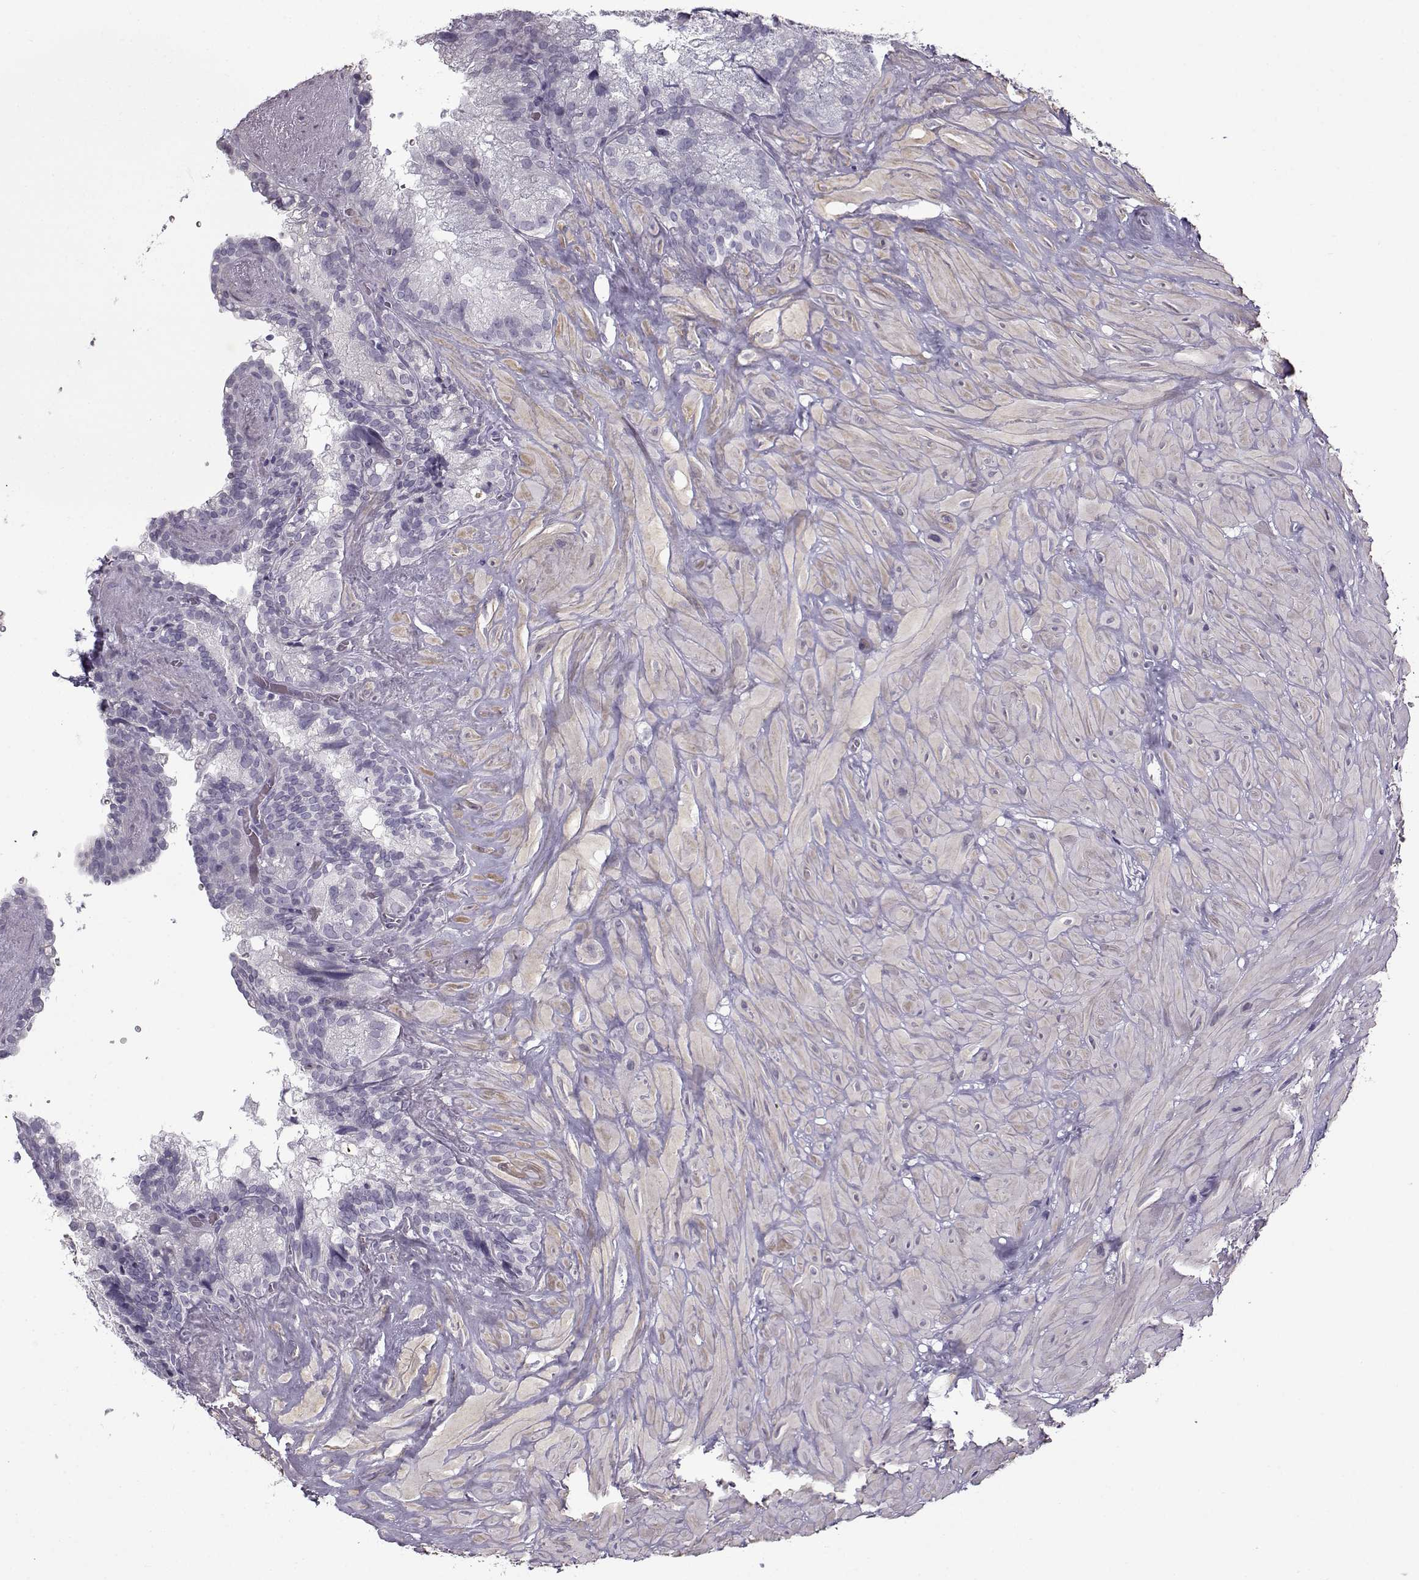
{"staining": {"intensity": "negative", "quantity": "none", "location": "none"}, "tissue": "seminal vesicle", "cell_type": "Glandular cells", "image_type": "normal", "snomed": [{"axis": "morphology", "description": "Normal tissue, NOS"}, {"axis": "topography", "description": "Seminal veicle"}], "caption": "DAB immunohistochemical staining of normal human seminal vesicle exhibits no significant expression in glandular cells.", "gene": "TEX55", "patient": {"sex": "male", "age": 72}}